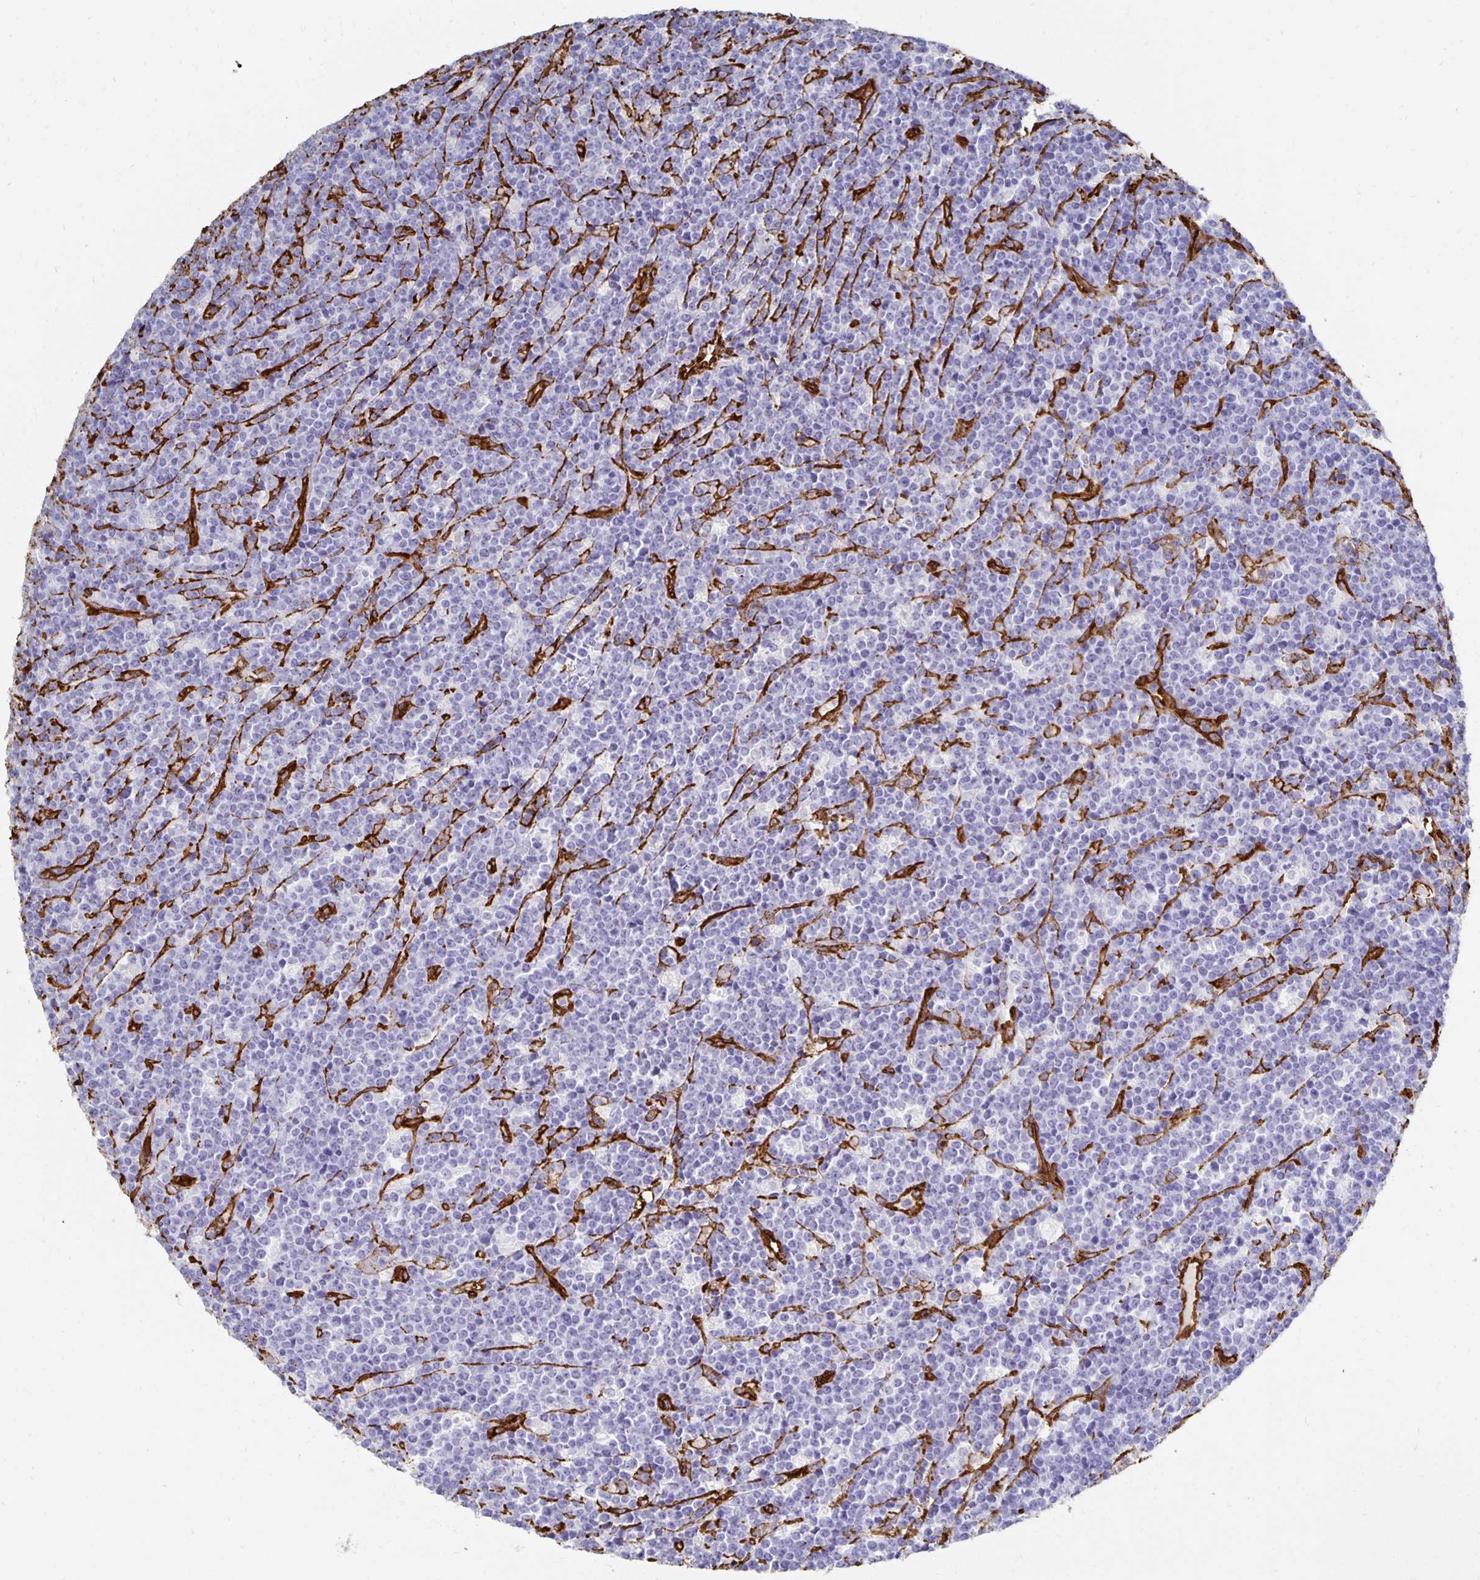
{"staining": {"intensity": "negative", "quantity": "none", "location": "none"}, "tissue": "lymphoma", "cell_type": "Tumor cells", "image_type": "cancer", "snomed": [{"axis": "morphology", "description": "Malignant lymphoma, non-Hodgkin's type, High grade"}, {"axis": "topography", "description": "Ovary"}], "caption": "Immunohistochemistry (IHC) histopathology image of human malignant lymphoma, non-Hodgkin's type (high-grade) stained for a protein (brown), which reveals no staining in tumor cells.", "gene": "VIPR2", "patient": {"sex": "female", "age": 56}}